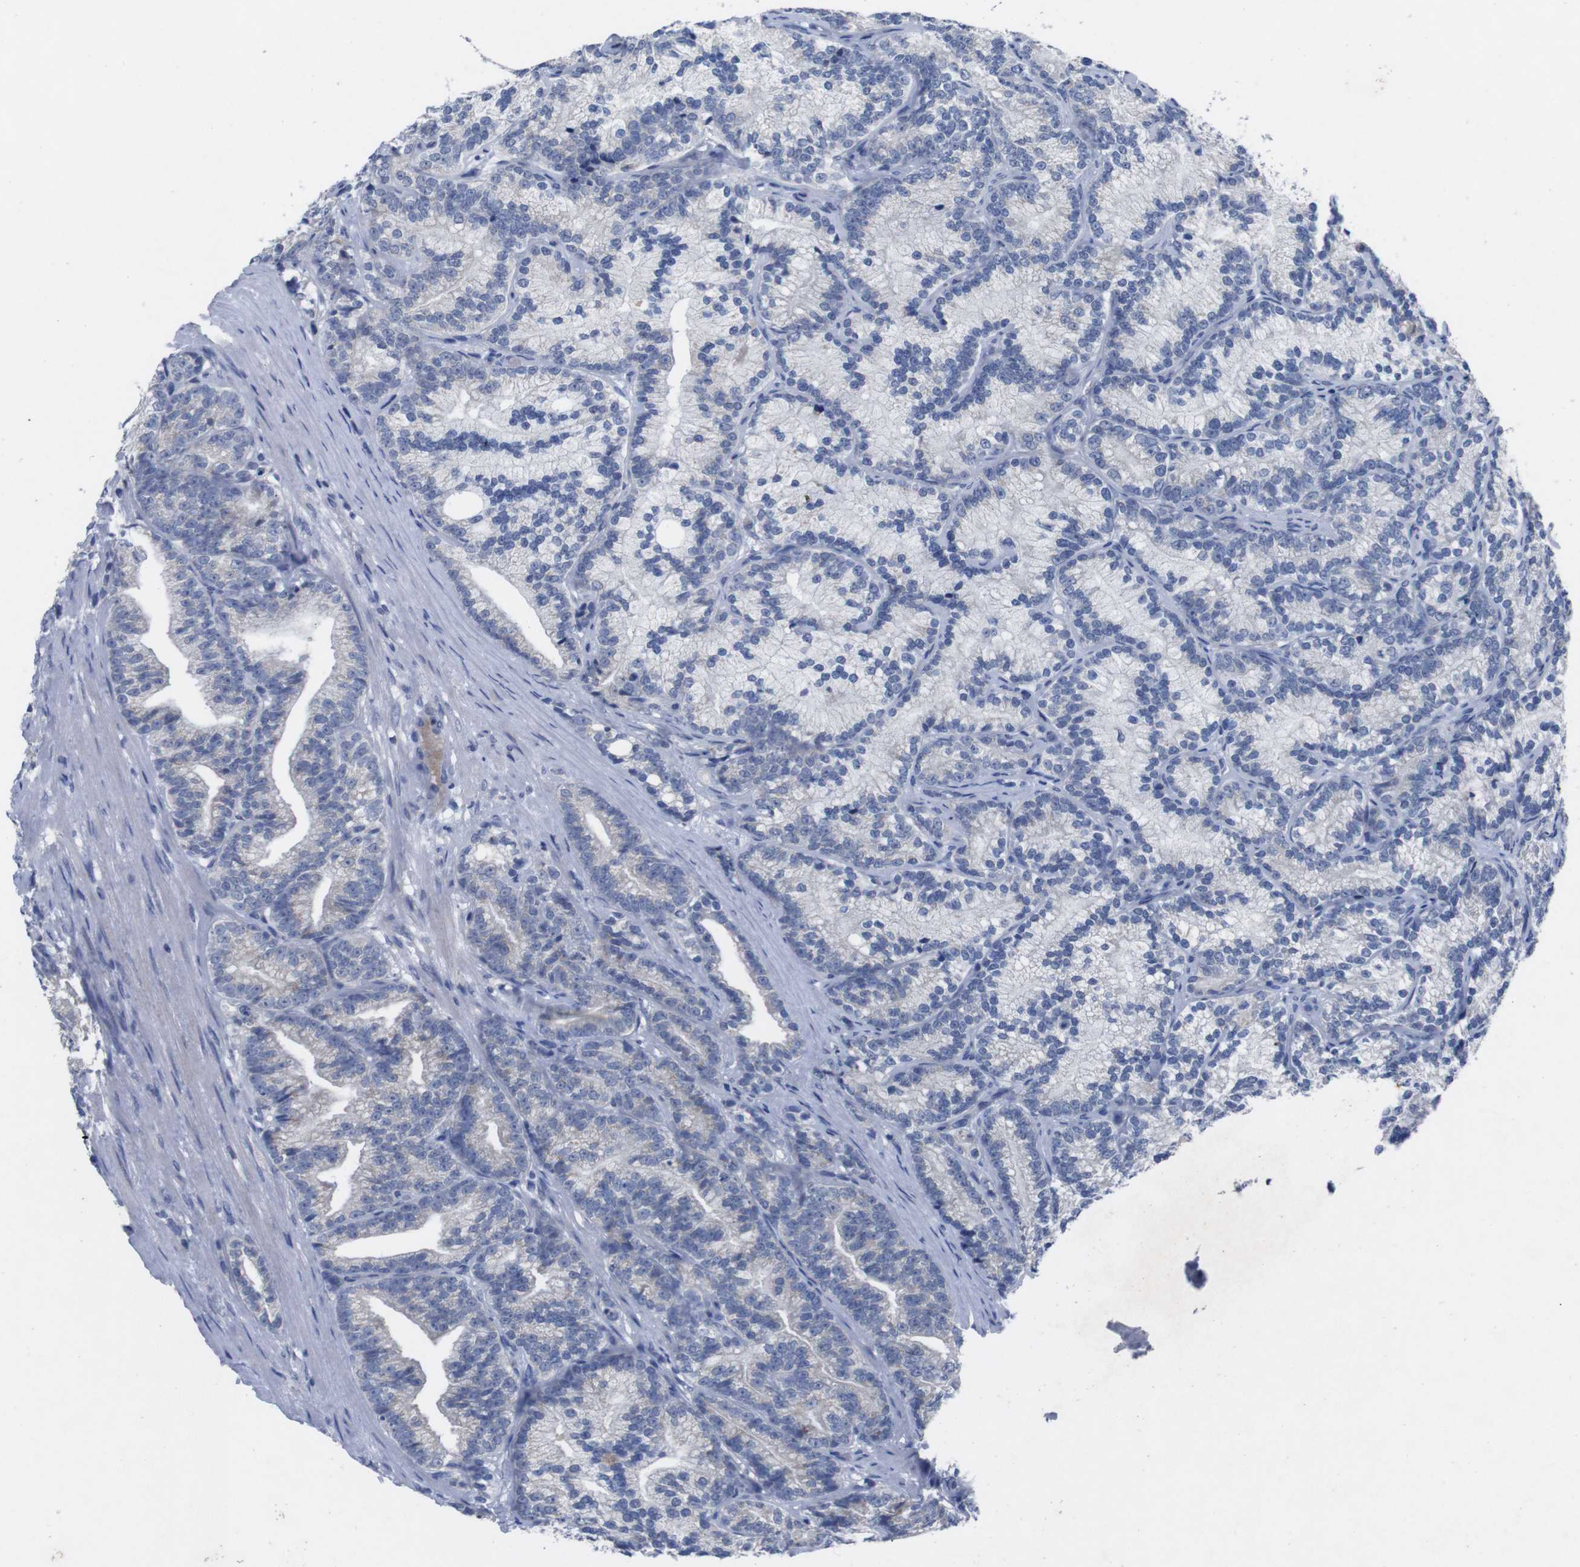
{"staining": {"intensity": "negative", "quantity": "none", "location": "none"}, "tissue": "prostate cancer", "cell_type": "Tumor cells", "image_type": "cancer", "snomed": [{"axis": "morphology", "description": "Adenocarcinoma, Low grade"}, {"axis": "topography", "description": "Prostate"}], "caption": "Prostate low-grade adenocarcinoma was stained to show a protein in brown. There is no significant positivity in tumor cells. (Brightfield microscopy of DAB (3,3'-diaminobenzidine) immunohistochemistry (IHC) at high magnification).", "gene": "IRF4", "patient": {"sex": "male", "age": 89}}